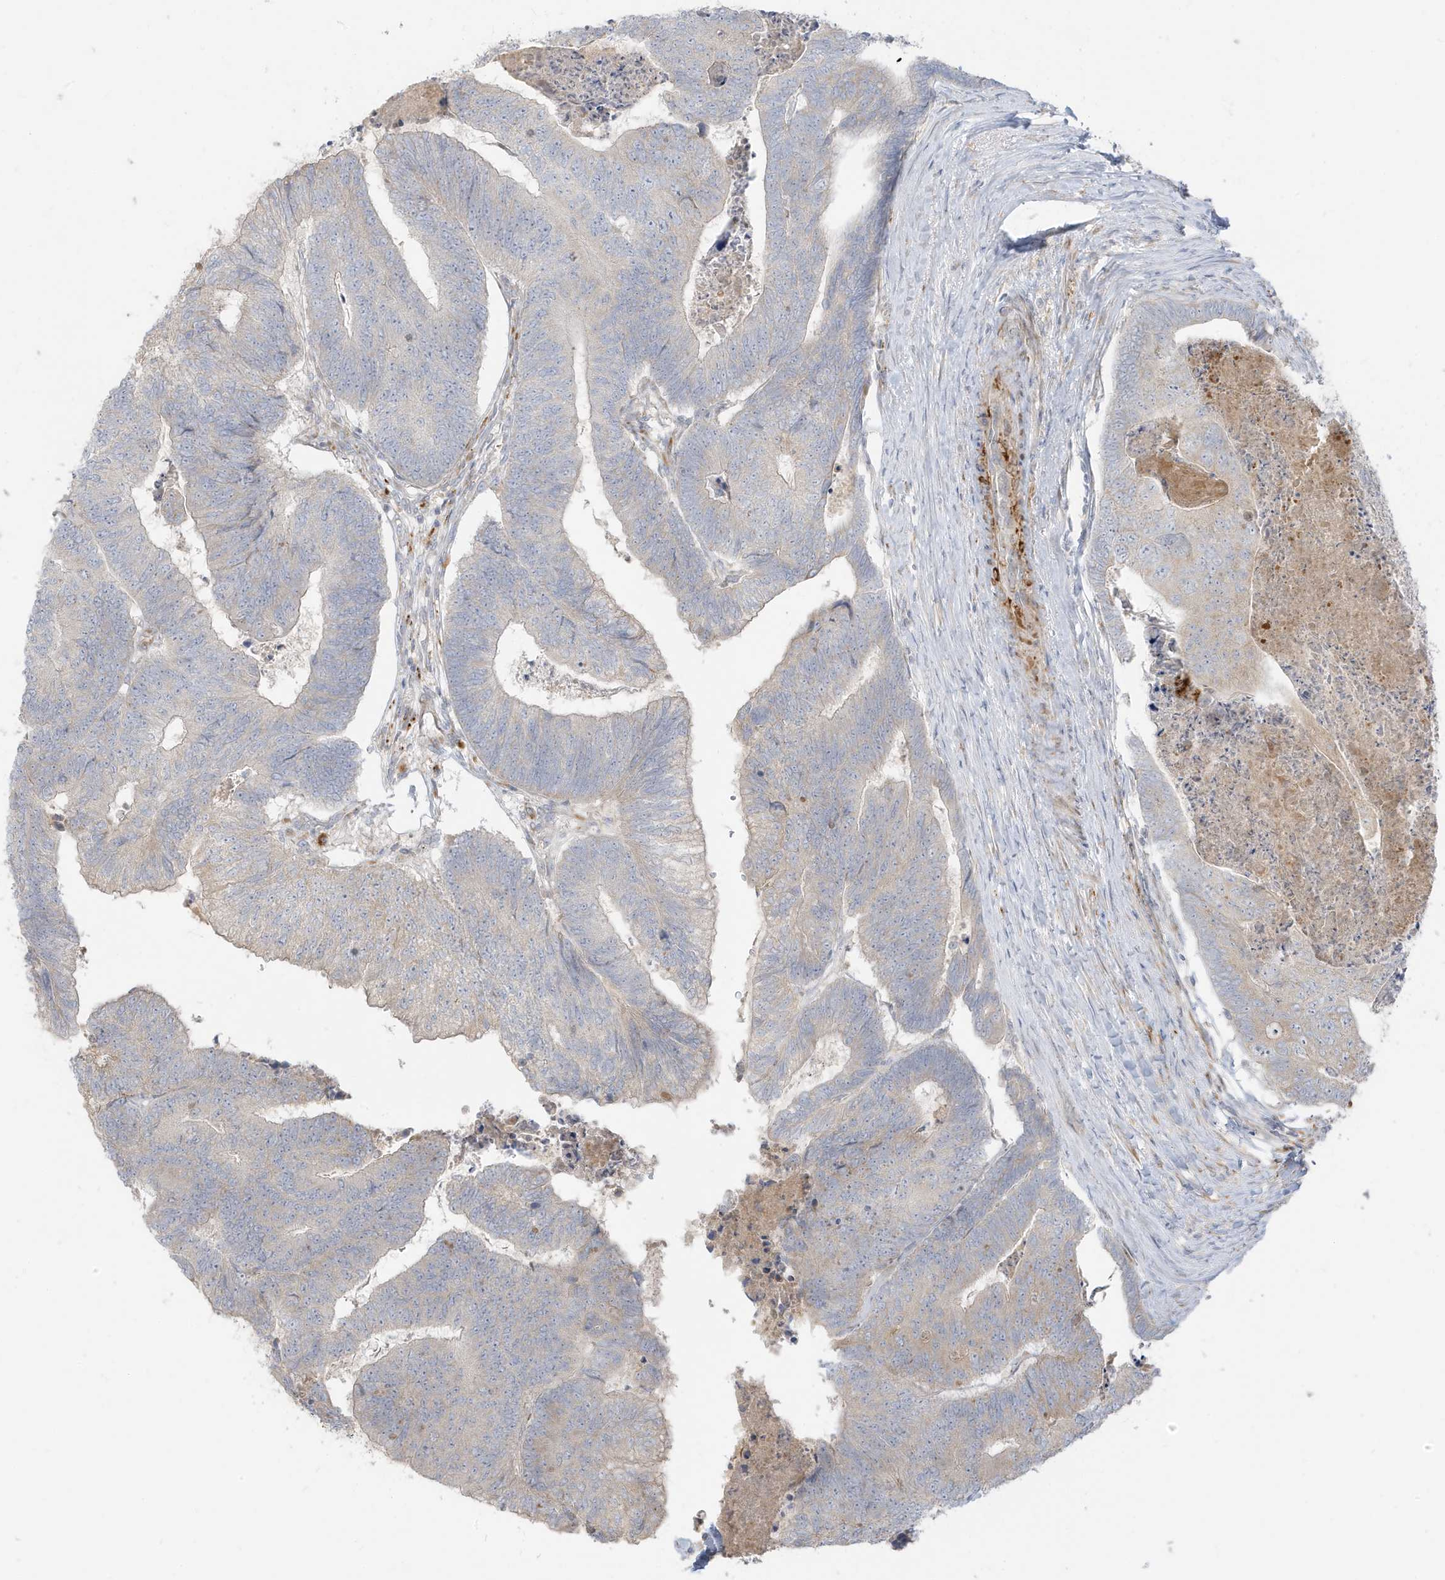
{"staining": {"intensity": "negative", "quantity": "none", "location": "none"}, "tissue": "colorectal cancer", "cell_type": "Tumor cells", "image_type": "cancer", "snomed": [{"axis": "morphology", "description": "Adenocarcinoma, NOS"}, {"axis": "topography", "description": "Colon"}], "caption": "DAB immunohistochemical staining of human adenocarcinoma (colorectal) reveals no significant expression in tumor cells.", "gene": "MCOLN1", "patient": {"sex": "female", "age": 67}}